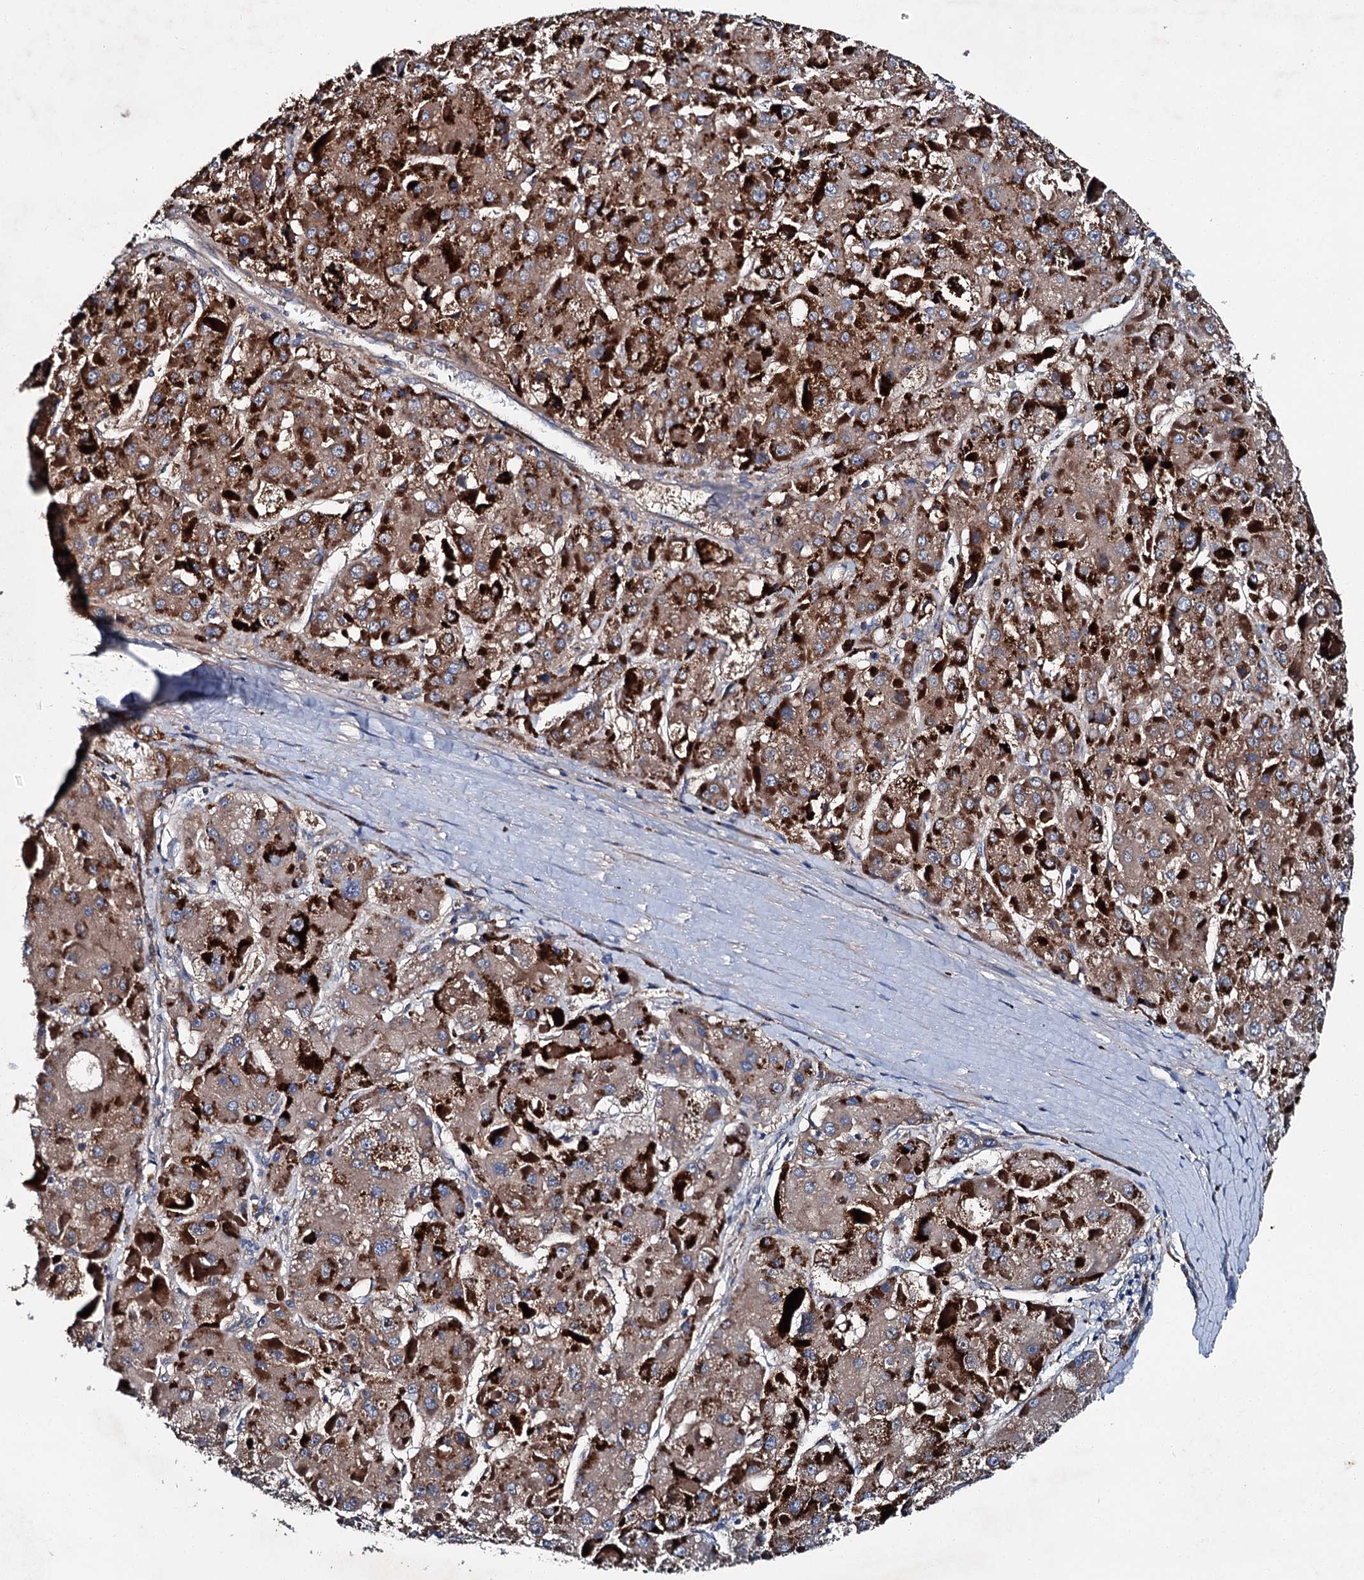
{"staining": {"intensity": "strong", "quantity": ">75%", "location": "cytoplasmic/membranous"}, "tissue": "liver cancer", "cell_type": "Tumor cells", "image_type": "cancer", "snomed": [{"axis": "morphology", "description": "Carcinoma, Hepatocellular, NOS"}, {"axis": "topography", "description": "Liver"}], "caption": "Protein analysis of liver hepatocellular carcinoma tissue shows strong cytoplasmic/membranous positivity in about >75% of tumor cells.", "gene": "SLC22A25", "patient": {"sex": "female", "age": 73}}